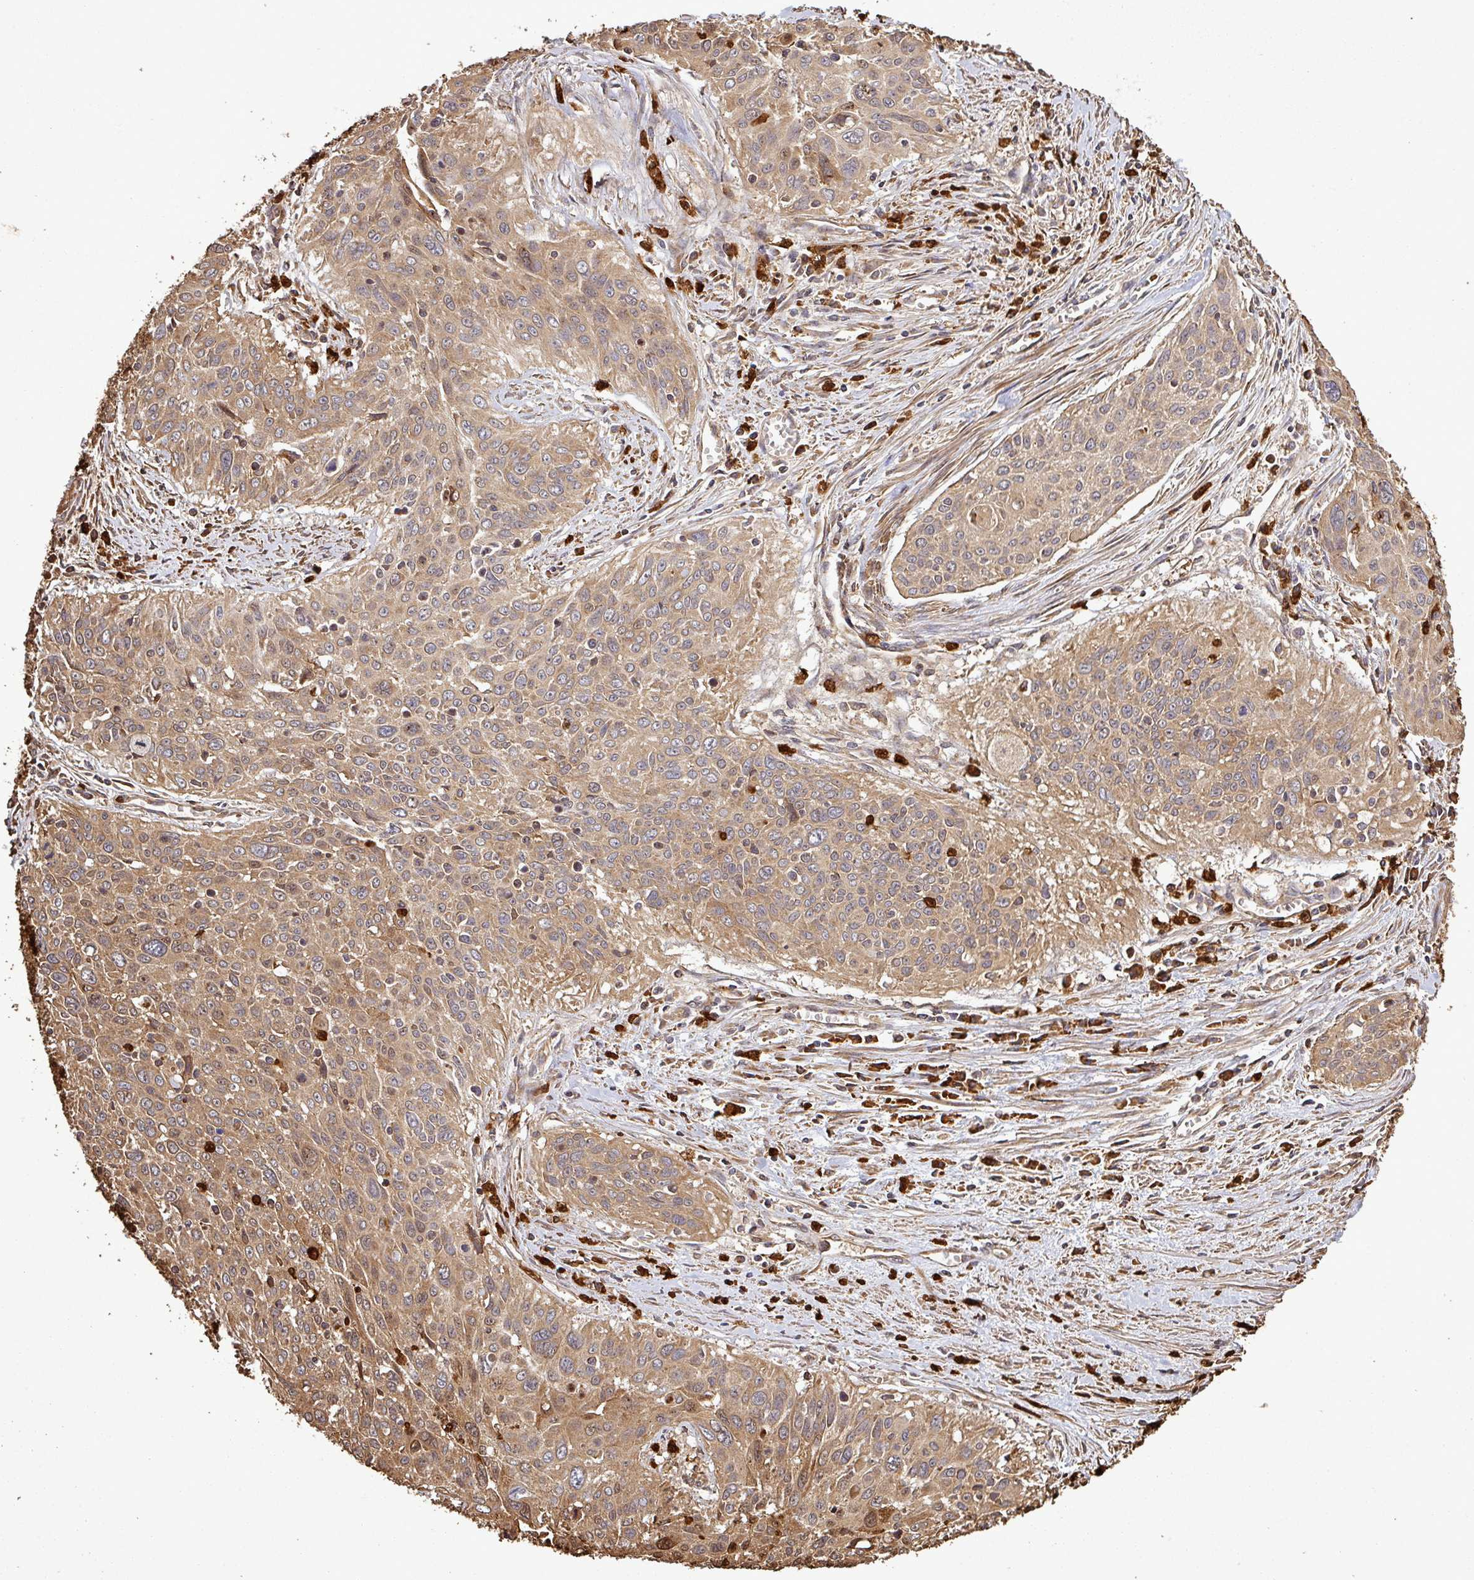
{"staining": {"intensity": "moderate", "quantity": ">75%", "location": "cytoplasmic/membranous"}, "tissue": "cervical cancer", "cell_type": "Tumor cells", "image_type": "cancer", "snomed": [{"axis": "morphology", "description": "Squamous cell carcinoma, NOS"}, {"axis": "topography", "description": "Cervix"}], "caption": "Immunohistochemistry (IHC) histopathology image of human cervical squamous cell carcinoma stained for a protein (brown), which displays medium levels of moderate cytoplasmic/membranous positivity in approximately >75% of tumor cells.", "gene": "PLEKHM1", "patient": {"sex": "female", "age": 55}}